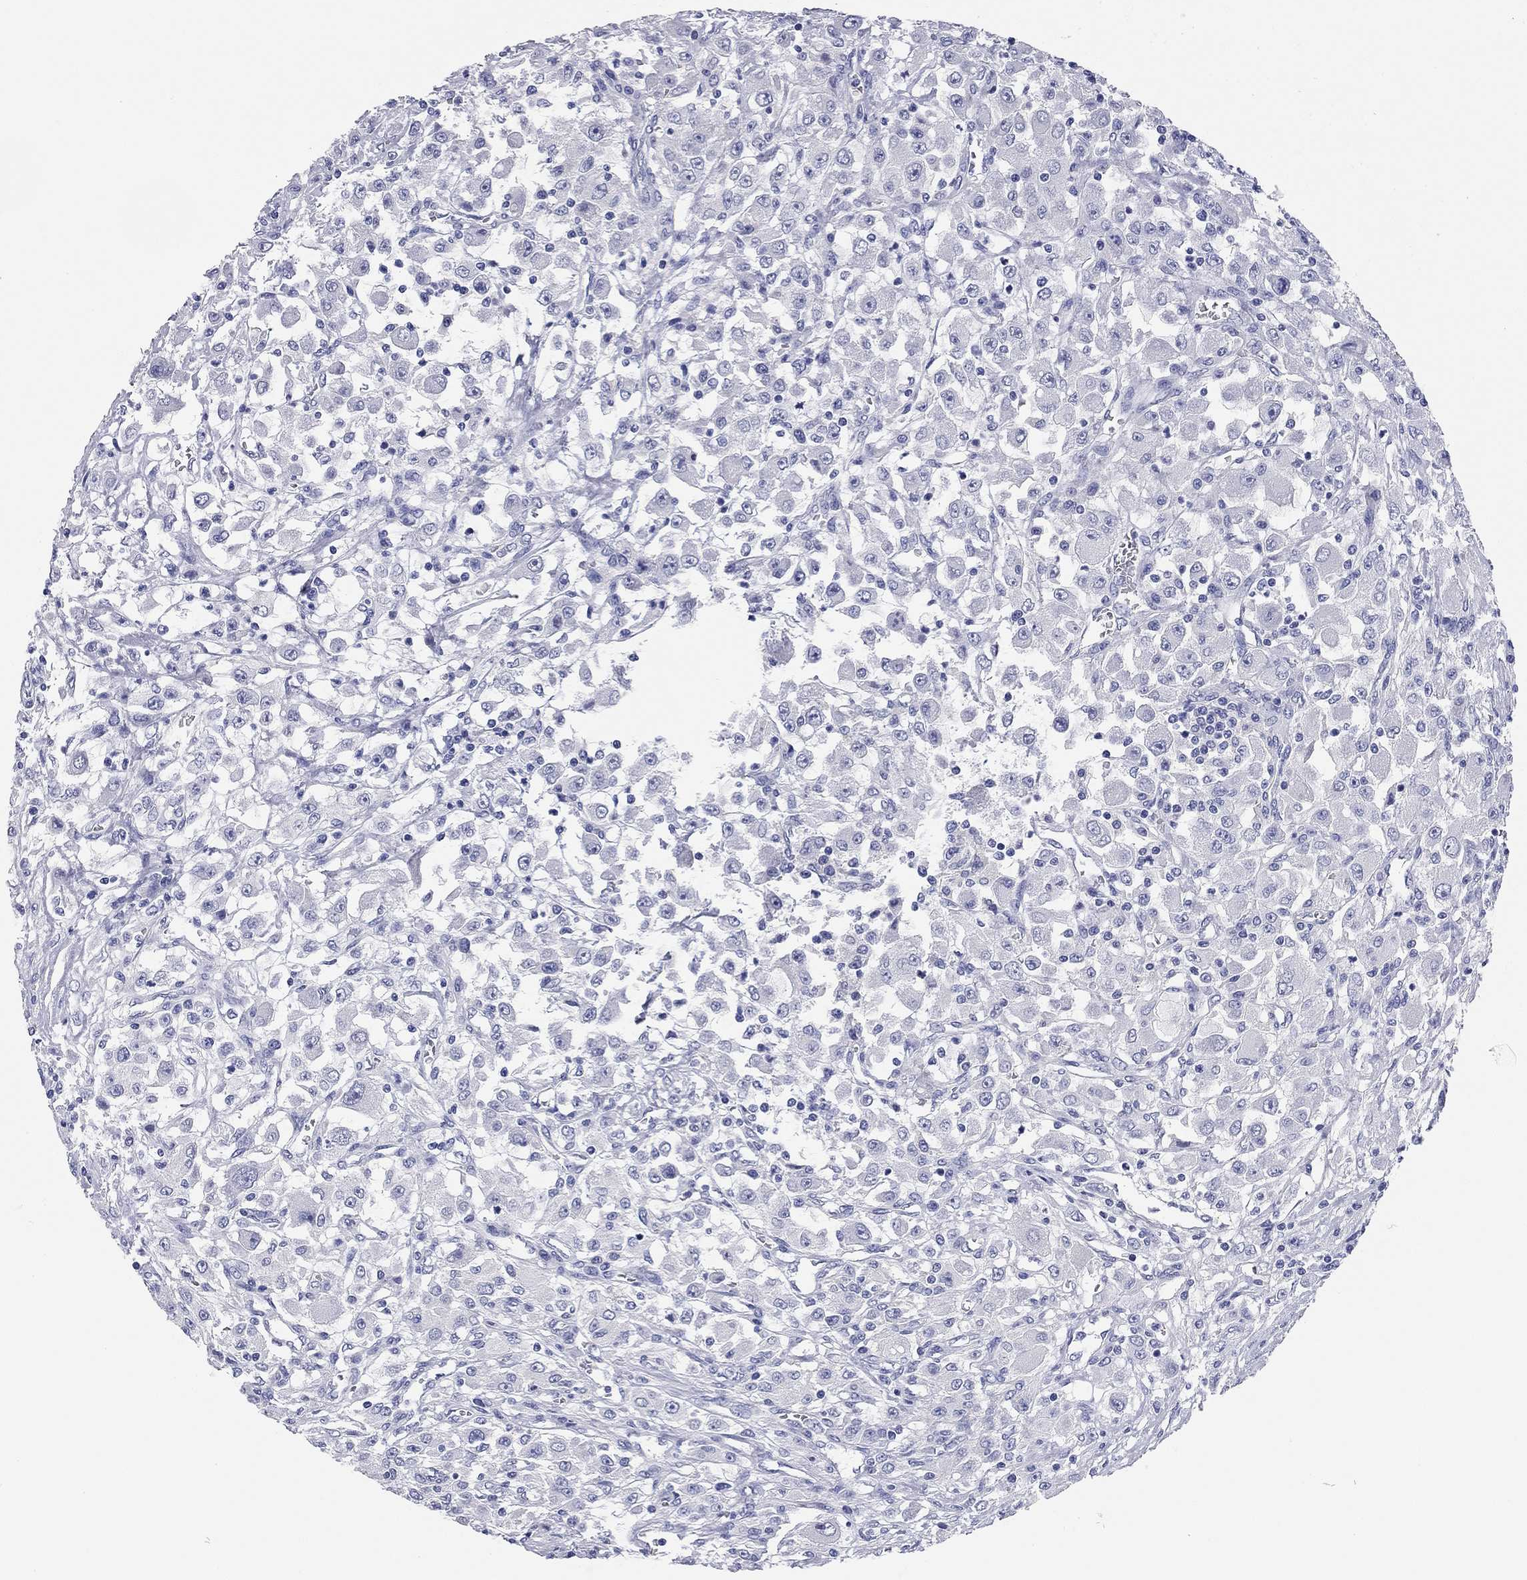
{"staining": {"intensity": "negative", "quantity": "none", "location": "none"}, "tissue": "renal cancer", "cell_type": "Tumor cells", "image_type": "cancer", "snomed": [{"axis": "morphology", "description": "Adenocarcinoma, NOS"}, {"axis": "topography", "description": "Kidney"}], "caption": "Renal adenocarcinoma was stained to show a protein in brown. There is no significant expression in tumor cells. (Immunohistochemistry (ihc), brightfield microscopy, high magnification).", "gene": "TMEM221", "patient": {"sex": "female", "age": 67}}